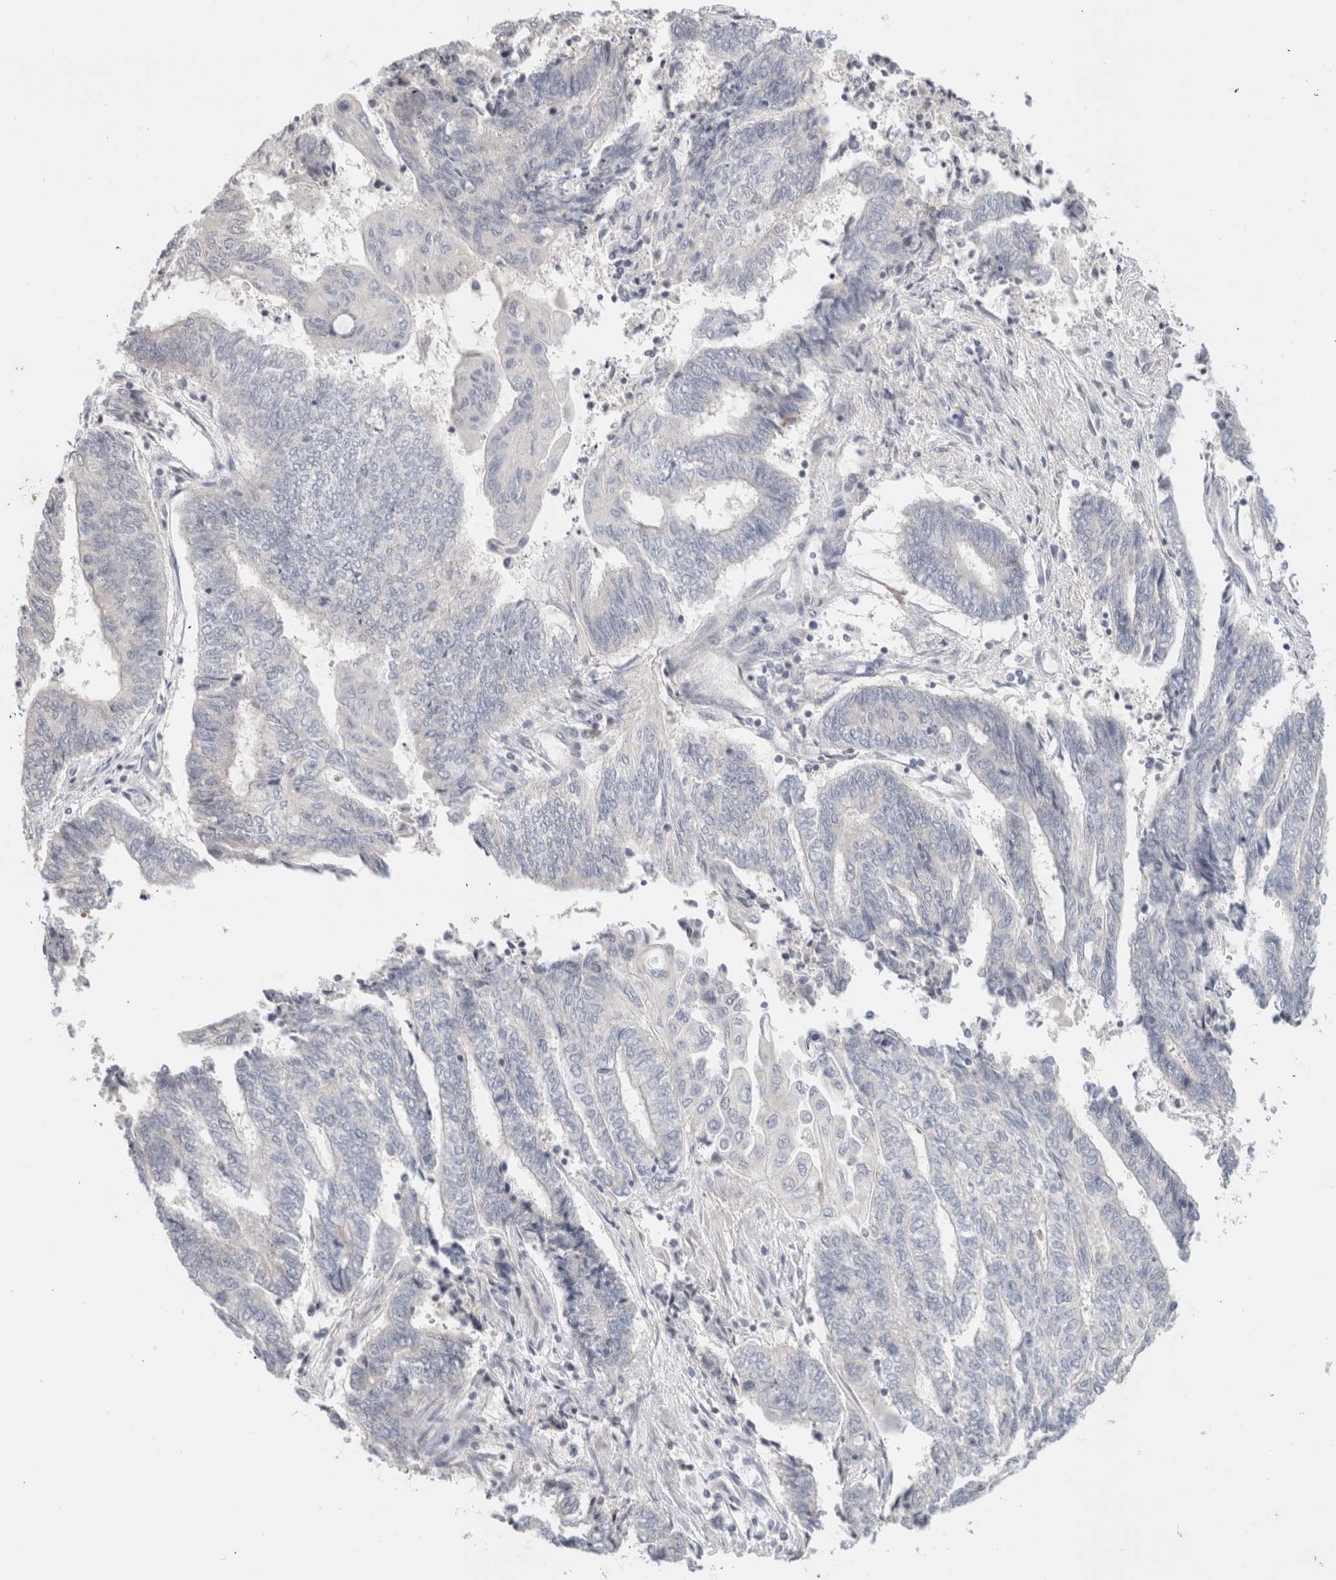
{"staining": {"intensity": "negative", "quantity": "none", "location": "none"}, "tissue": "endometrial cancer", "cell_type": "Tumor cells", "image_type": "cancer", "snomed": [{"axis": "morphology", "description": "Adenocarcinoma, NOS"}, {"axis": "topography", "description": "Uterus"}, {"axis": "topography", "description": "Endometrium"}], "caption": "The photomicrograph demonstrates no staining of tumor cells in endometrial cancer (adenocarcinoma).", "gene": "SPRTN", "patient": {"sex": "female", "age": 70}}